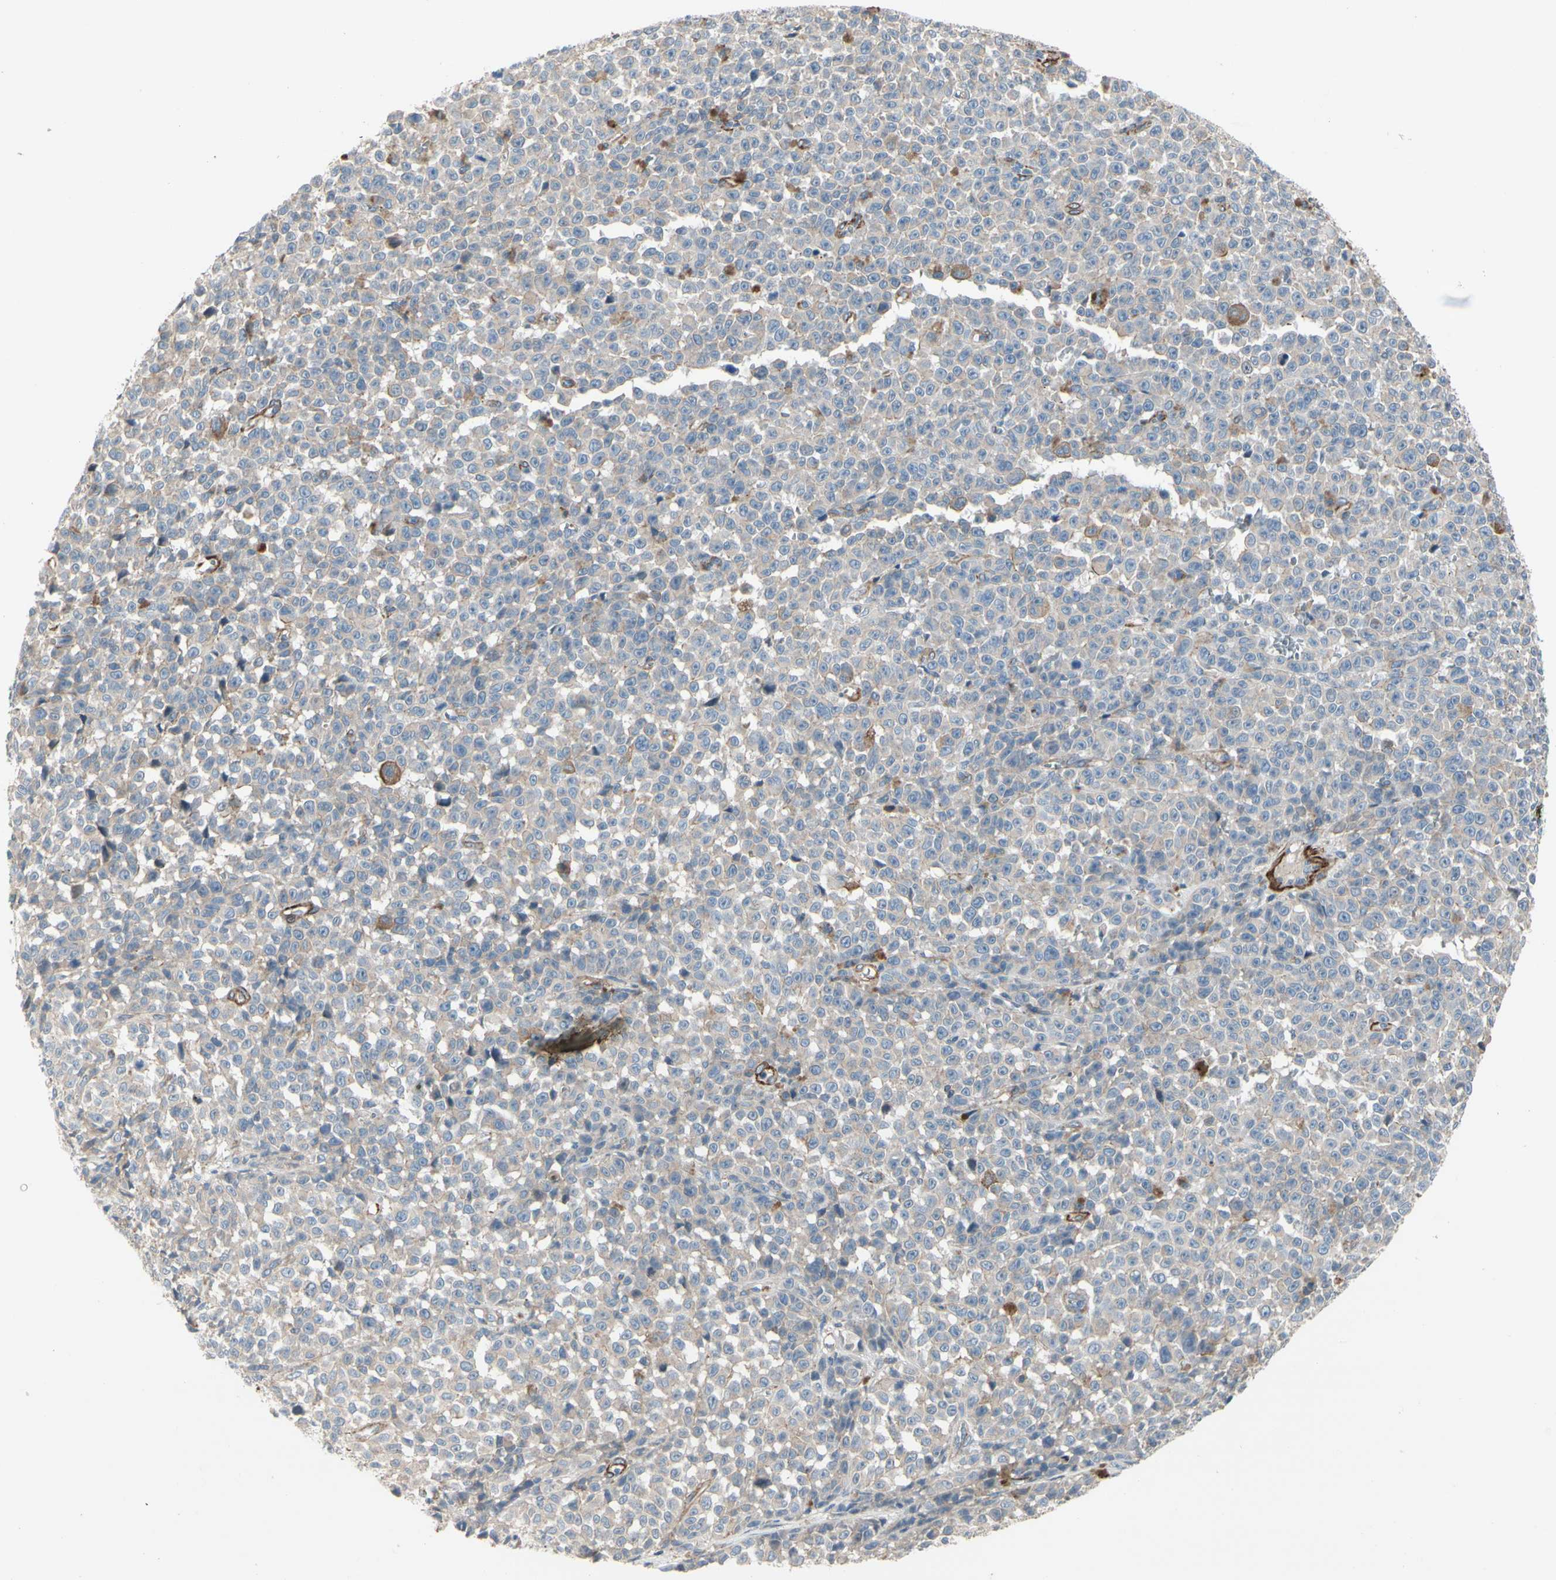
{"staining": {"intensity": "weak", "quantity": "25%-75%", "location": "cytoplasmic/membranous"}, "tissue": "melanoma", "cell_type": "Tumor cells", "image_type": "cancer", "snomed": [{"axis": "morphology", "description": "Malignant melanoma, NOS"}, {"axis": "topography", "description": "Skin"}], "caption": "Protein expression analysis of human melanoma reveals weak cytoplasmic/membranous positivity in approximately 25%-75% of tumor cells. (DAB (3,3'-diaminobenzidine) IHC with brightfield microscopy, high magnification).", "gene": "TPM1", "patient": {"sex": "female", "age": 82}}